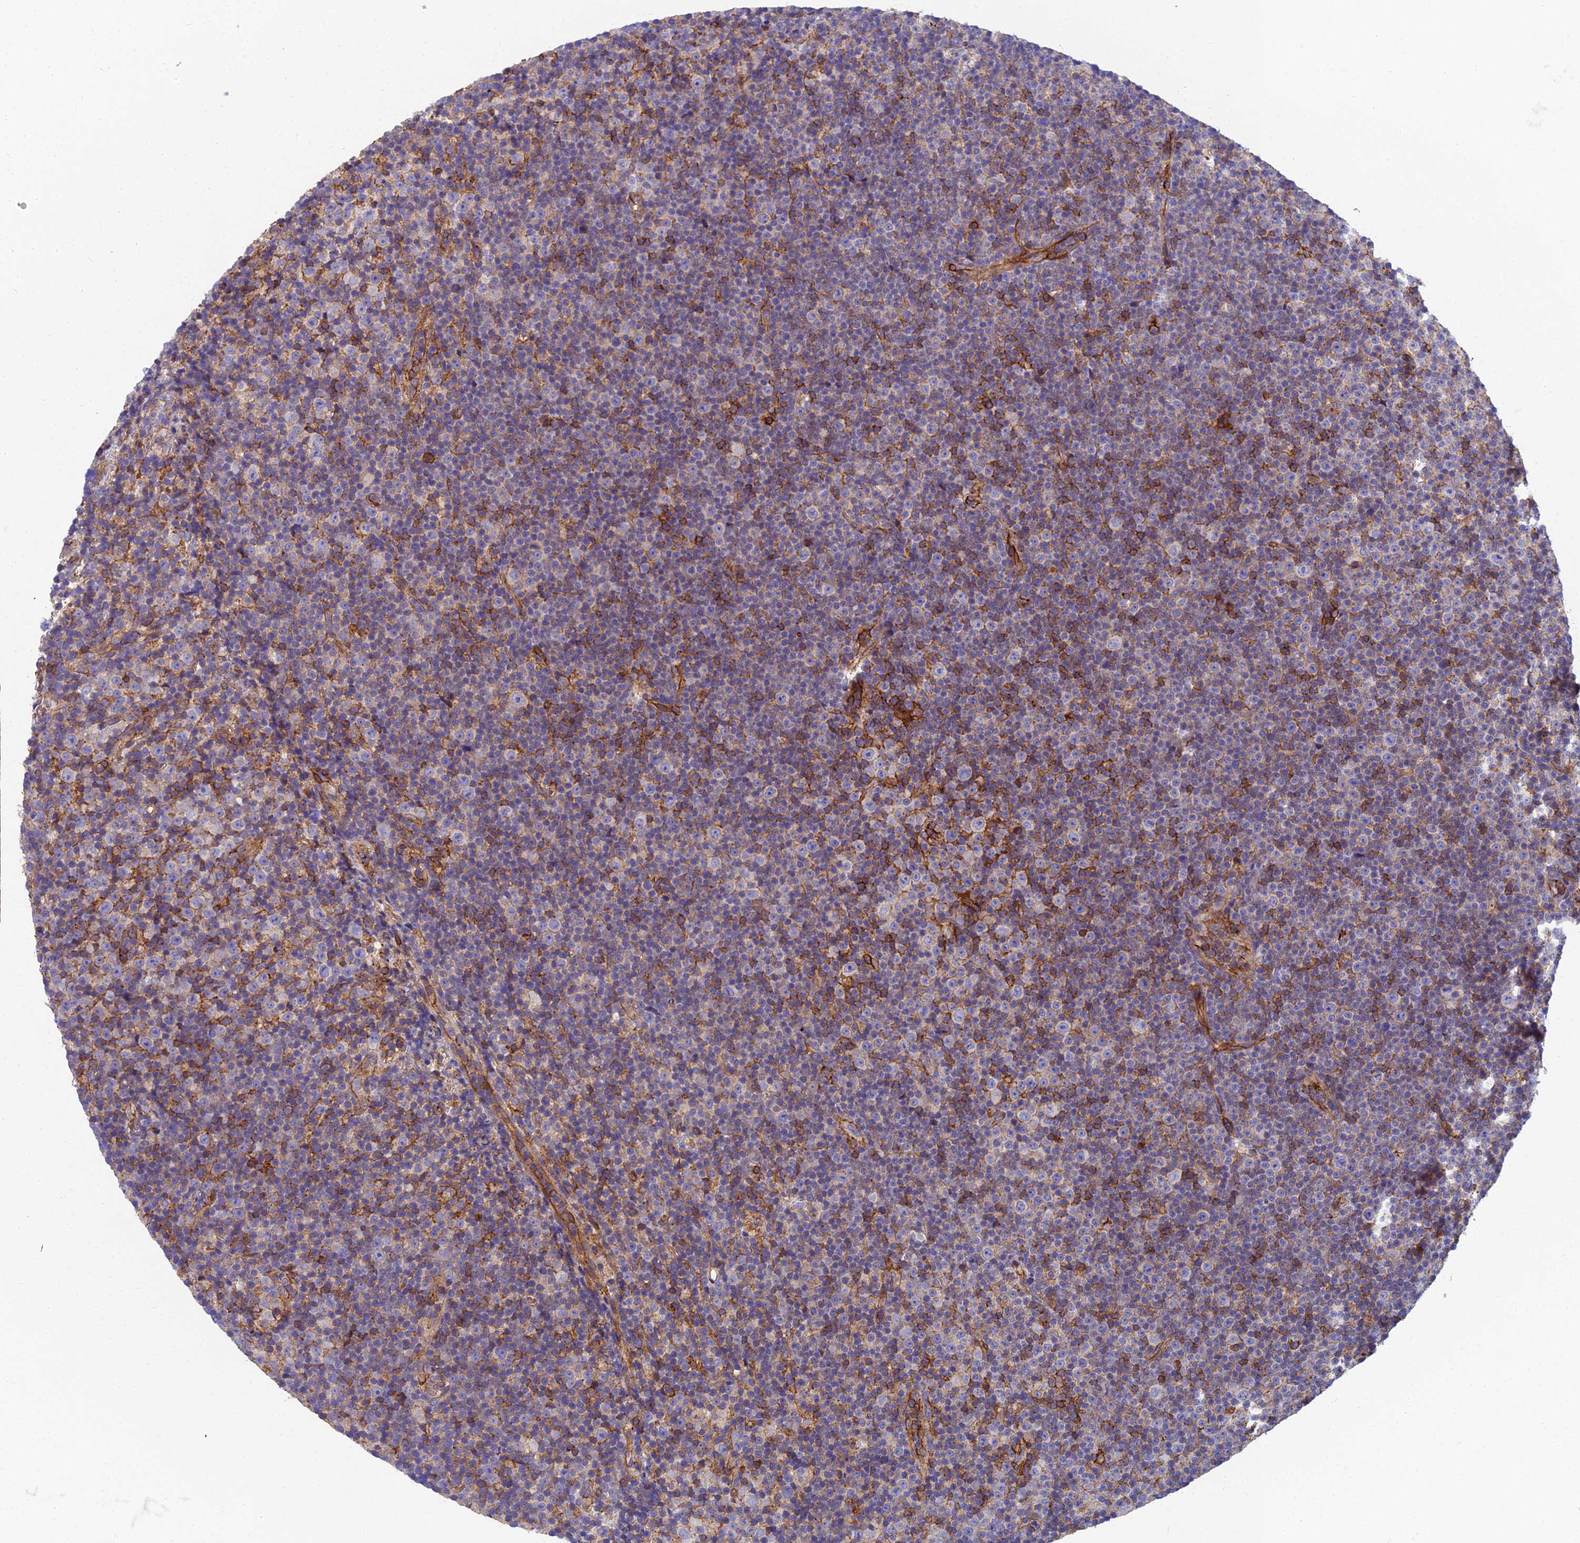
{"staining": {"intensity": "weak", "quantity": "<25%", "location": "cytoplasmic/membranous"}, "tissue": "lymphoma", "cell_type": "Tumor cells", "image_type": "cancer", "snomed": [{"axis": "morphology", "description": "Malignant lymphoma, non-Hodgkin's type, Low grade"}, {"axis": "topography", "description": "Lymph node"}], "caption": "This is an immunohistochemistry (IHC) histopathology image of lymphoma. There is no staining in tumor cells.", "gene": "PPP1R18", "patient": {"sex": "female", "age": 67}}